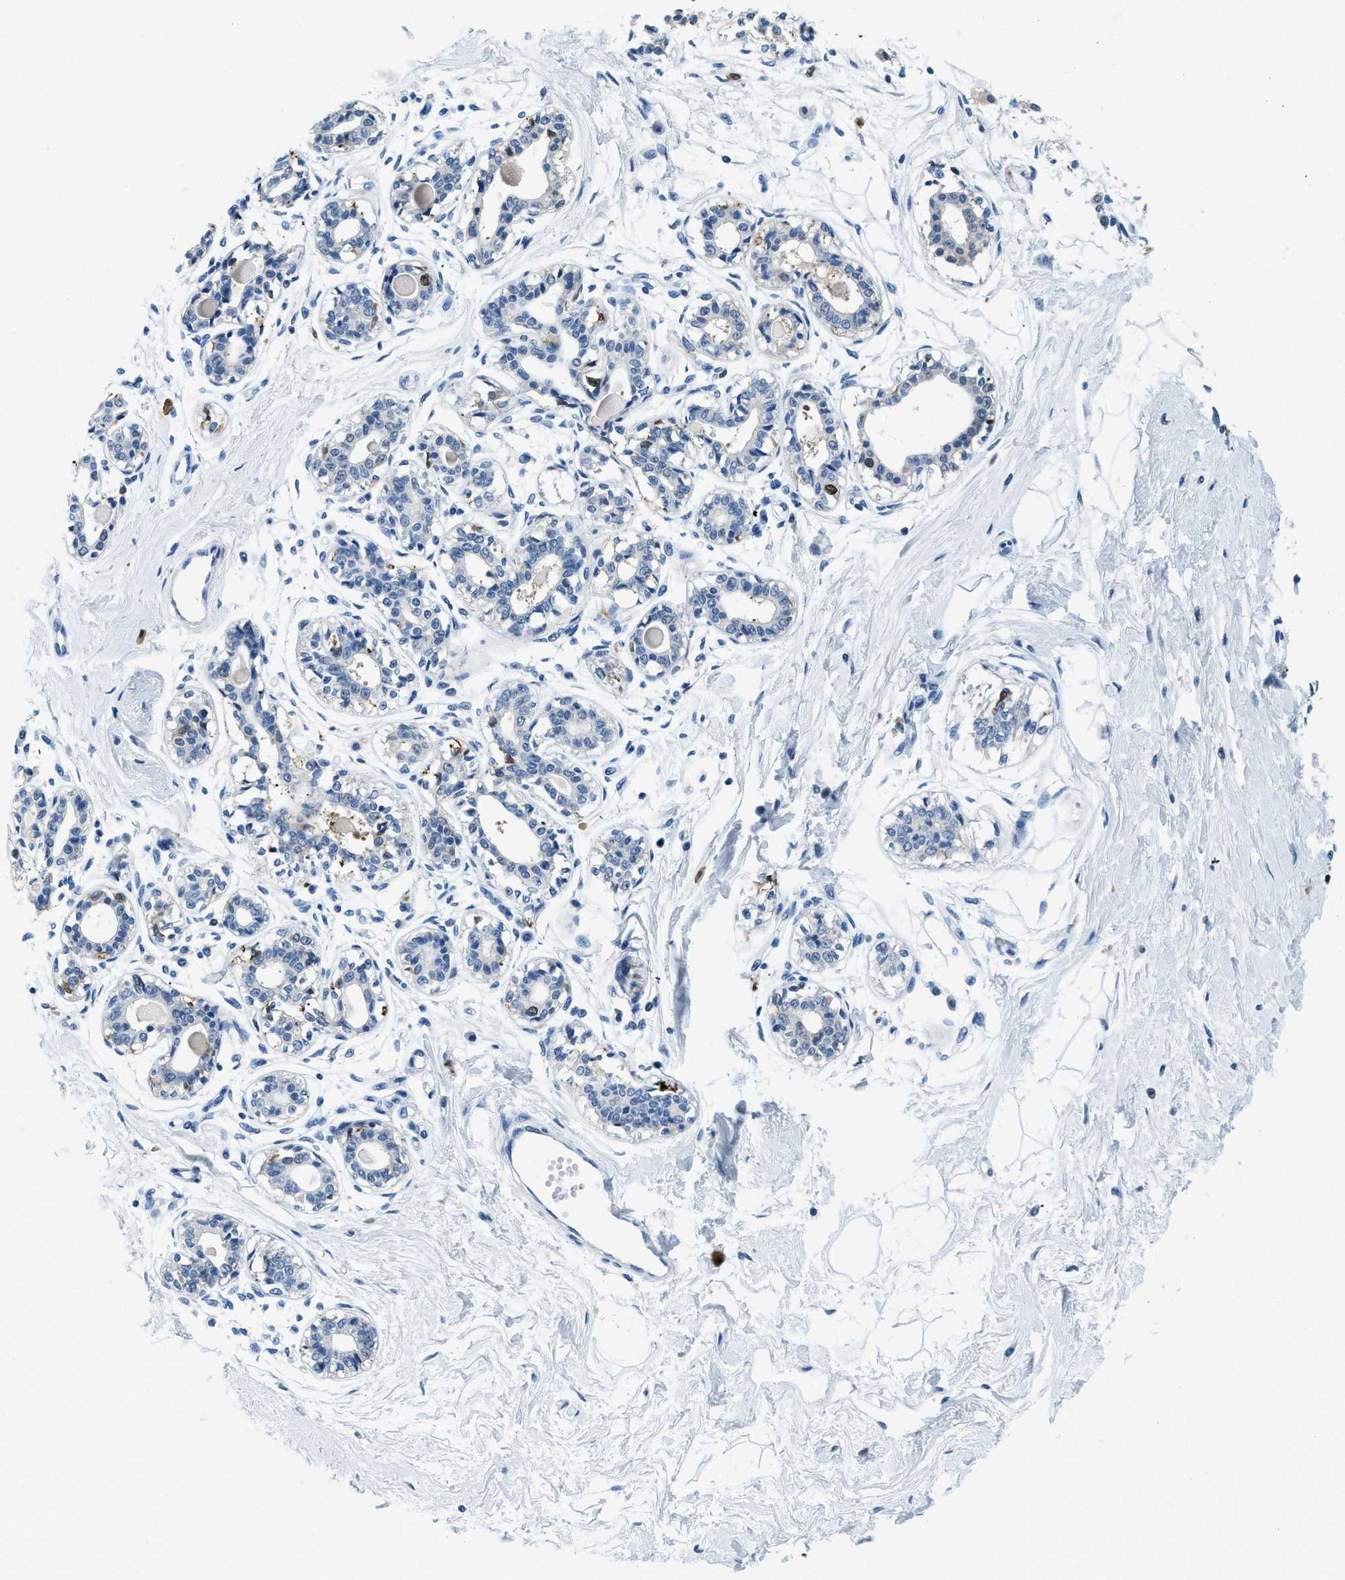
{"staining": {"intensity": "negative", "quantity": "none", "location": "none"}, "tissue": "breast", "cell_type": "Adipocytes", "image_type": "normal", "snomed": [{"axis": "morphology", "description": "Normal tissue, NOS"}, {"axis": "topography", "description": "Breast"}], "caption": "Protein analysis of benign breast reveals no significant expression in adipocytes.", "gene": "CAPG", "patient": {"sex": "female", "age": 45}}